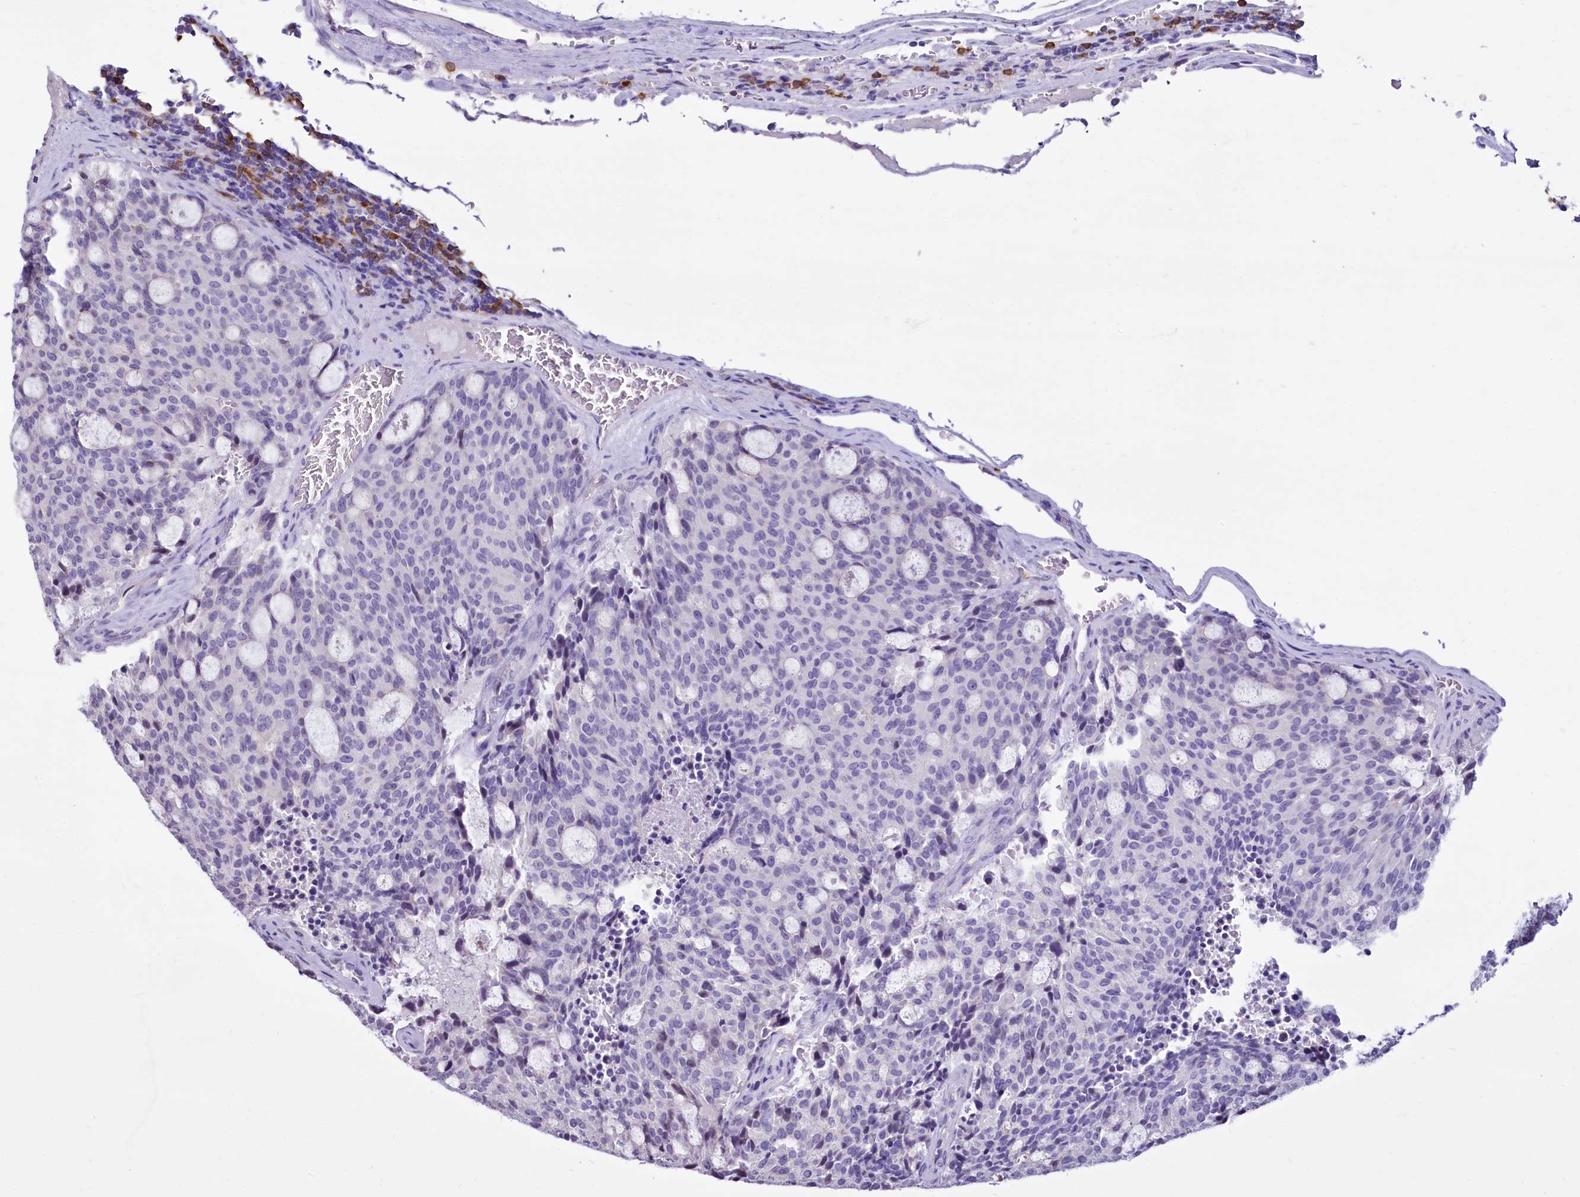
{"staining": {"intensity": "negative", "quantity": "none", "location": "none"}, "tissue": "carcinoid", "cell_type": "Tumor cells", "image_type": "cancer", "snomed": [{"axis": "morphology", "description": "Carcinoid, malignant, NOS"}, {"axis": "topography", "description": "Pancreas"}], "caption": "Immunohistochemical staining of carcinoid displays no significant expression in tumor cells.", "gene": "BANK1", "patient": {"sex": "female", "age": 54}}